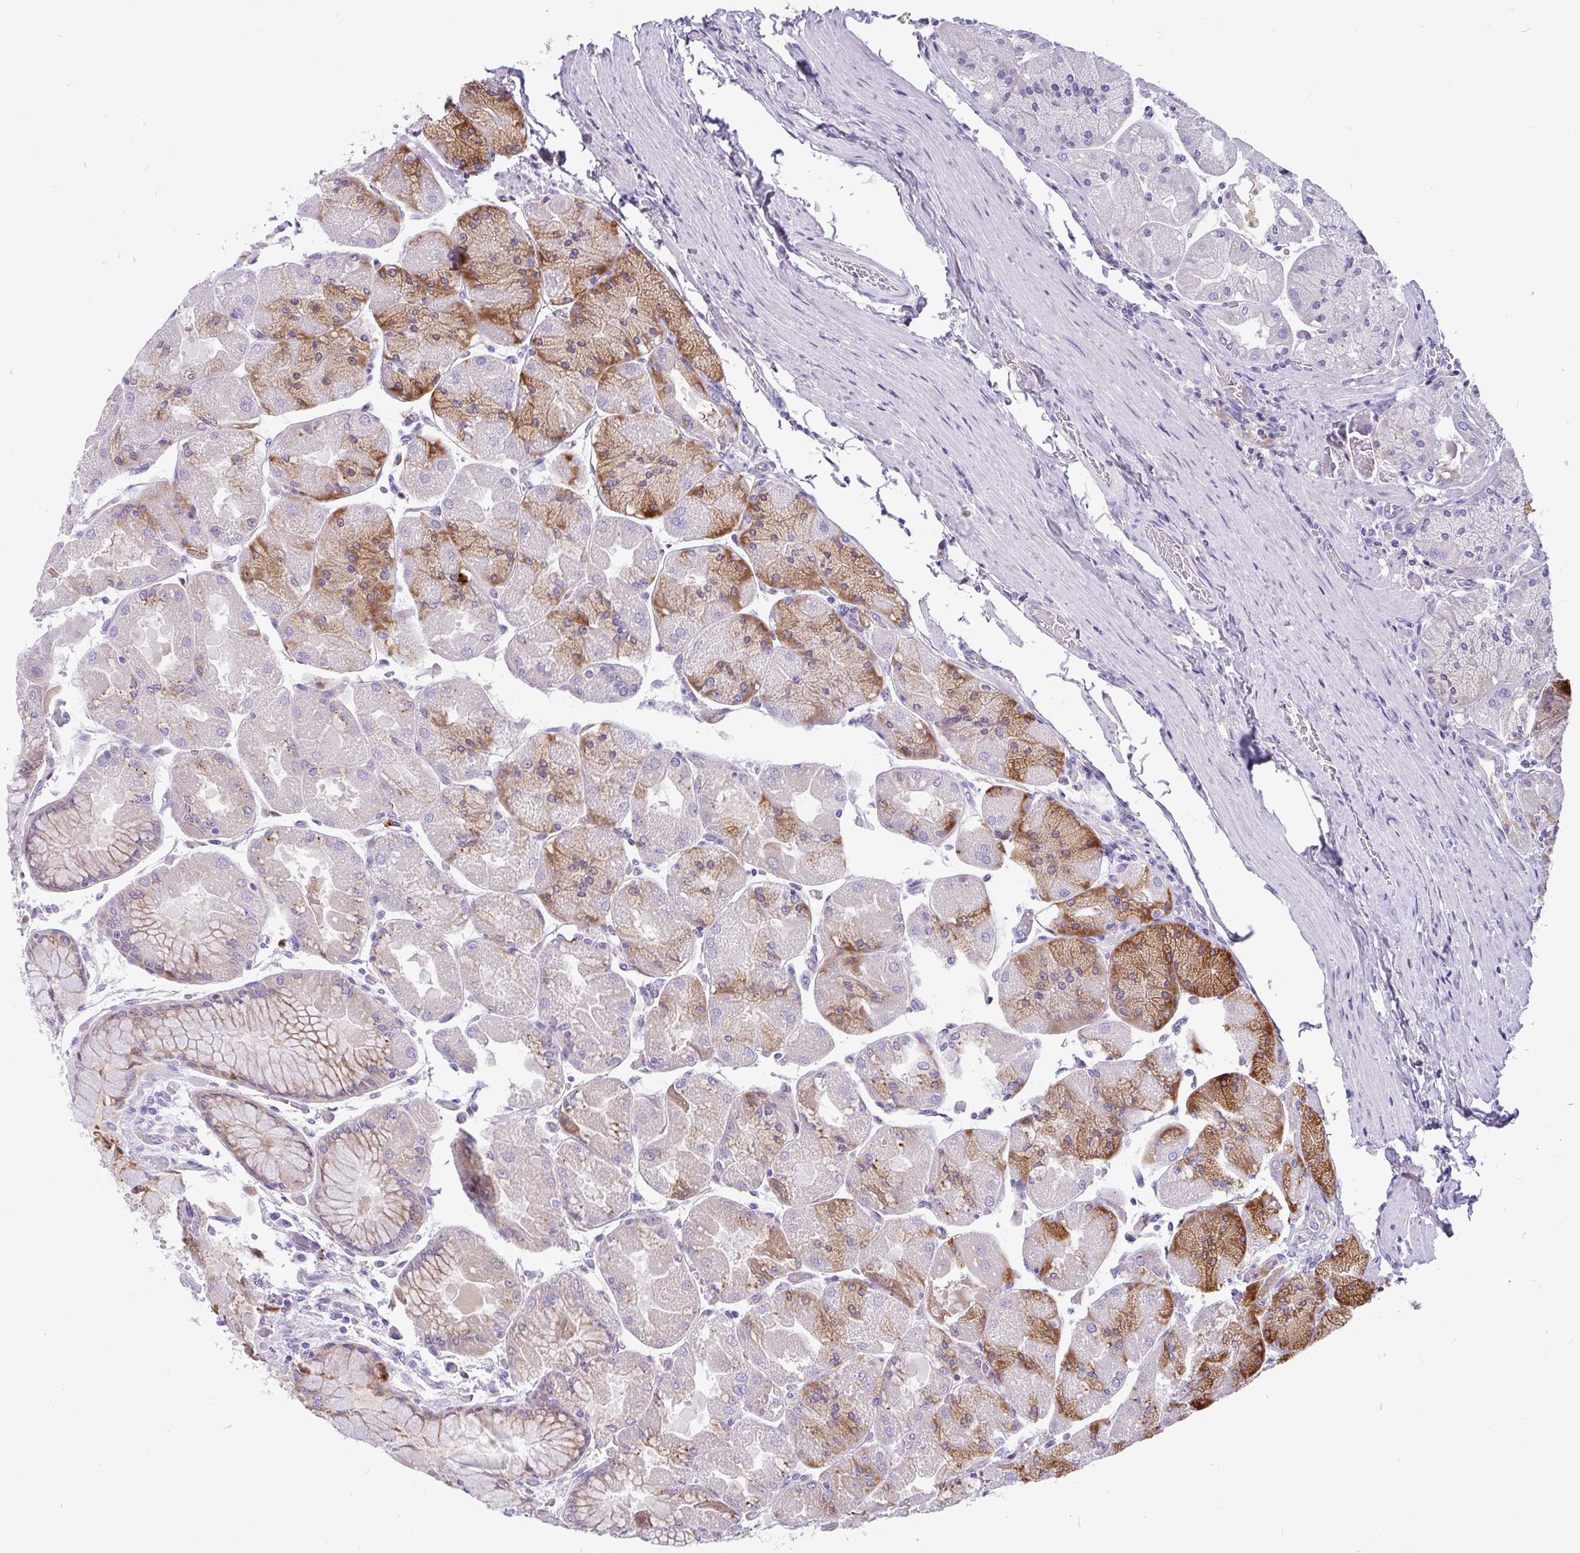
{"staining": {"intensity": "moderate", "quantity": "<25%", "location": "cytoplasmic/membranous"}, "tissue": "stomach", "cell_type": "Glandular cells", "image_type": "normal", "snomed": [{"axis": "morphology", "description": "Normal tissue, NOS"}, {"axis": "topography", "description": "Stomach"}], "caption": "A photomicrograph of human stomach stained for a protein reveals moderate cytoplasmic/membranous brown staining in glandular cells. Immunohistochemistry stains the protein of interest in brown and the nuclei are stained blue.", "gene": "KIAA2013", "patient": {"sex": "female", "age": 61}}